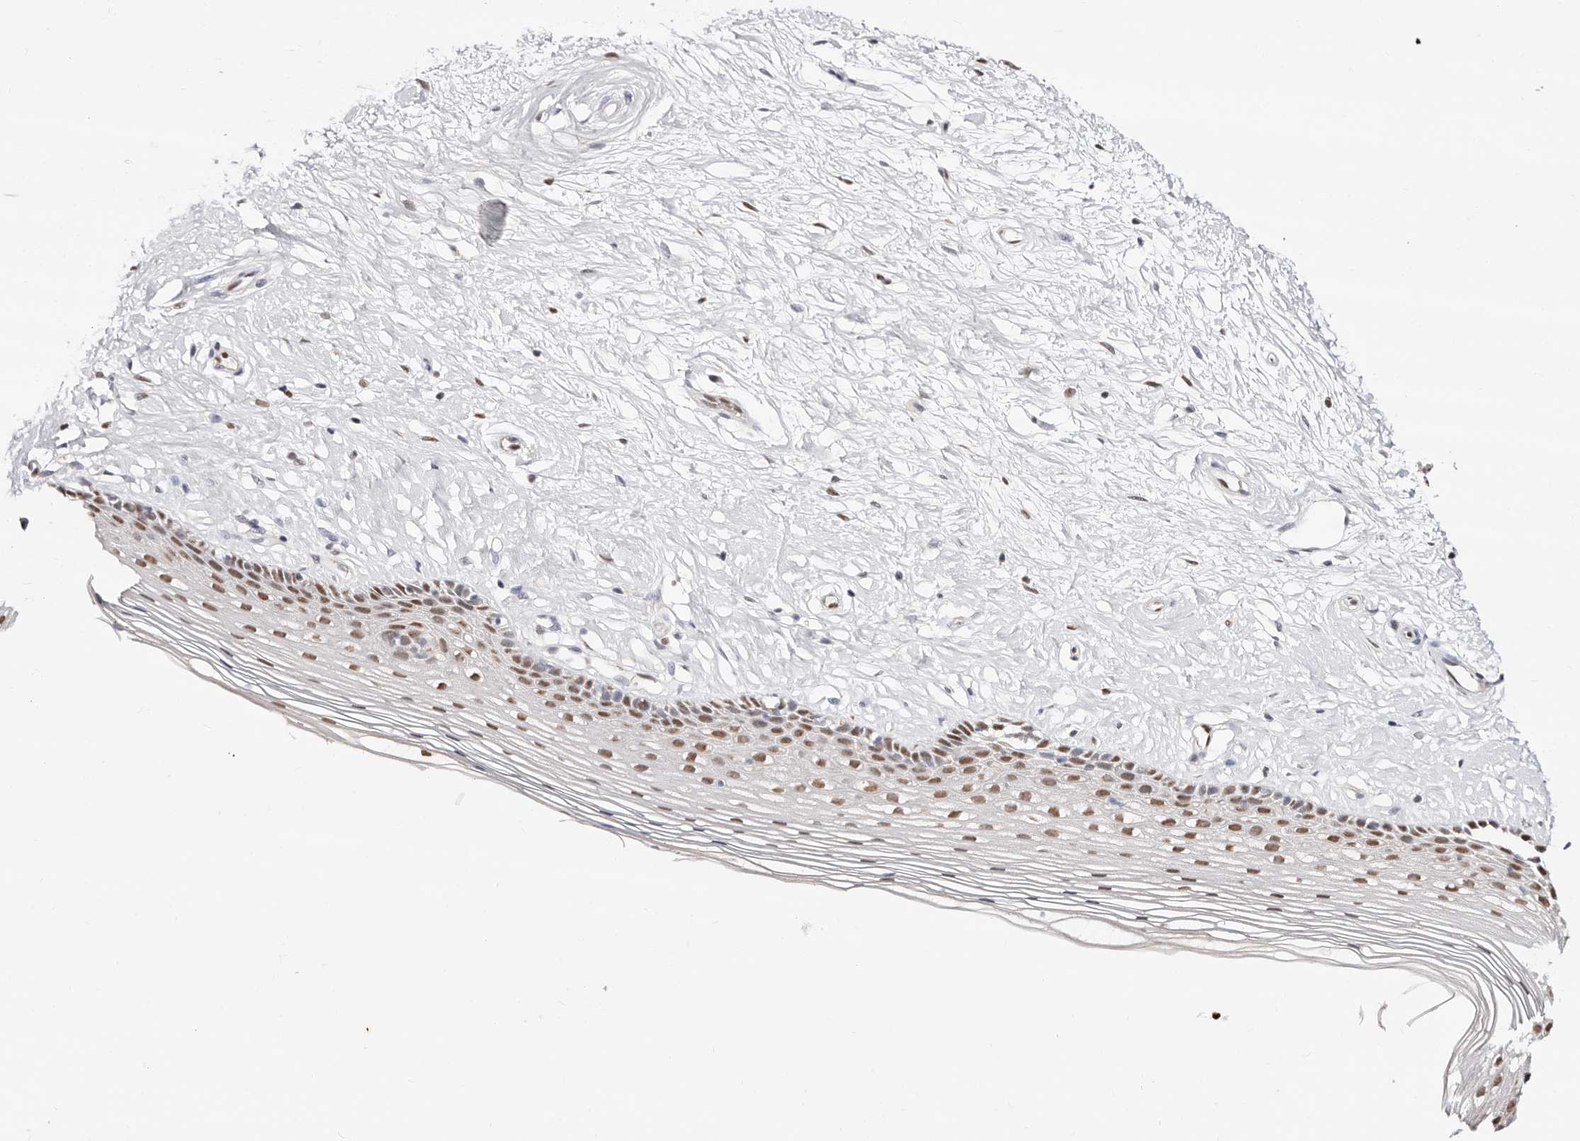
{"staining": {"intensity": "moderate", "quantity": ">75%", "location": "nuclear"}, "tissue": "vagina", "cell_type": "Squamous epithelial cells", "image_type": "normal", "snomed": [{"axis": "morphology", "description": "Normal tissue, NOS"}, {"axis": "topography", "description": "Vagina"}], "caption": "About >75% of squamous epithelial cells in normal human vagina show moderate nuclear protein staining as visualized by brown immunohistochemical staining.", "gene": "TKT", "patient": {"sex": "female", "age": 46}}